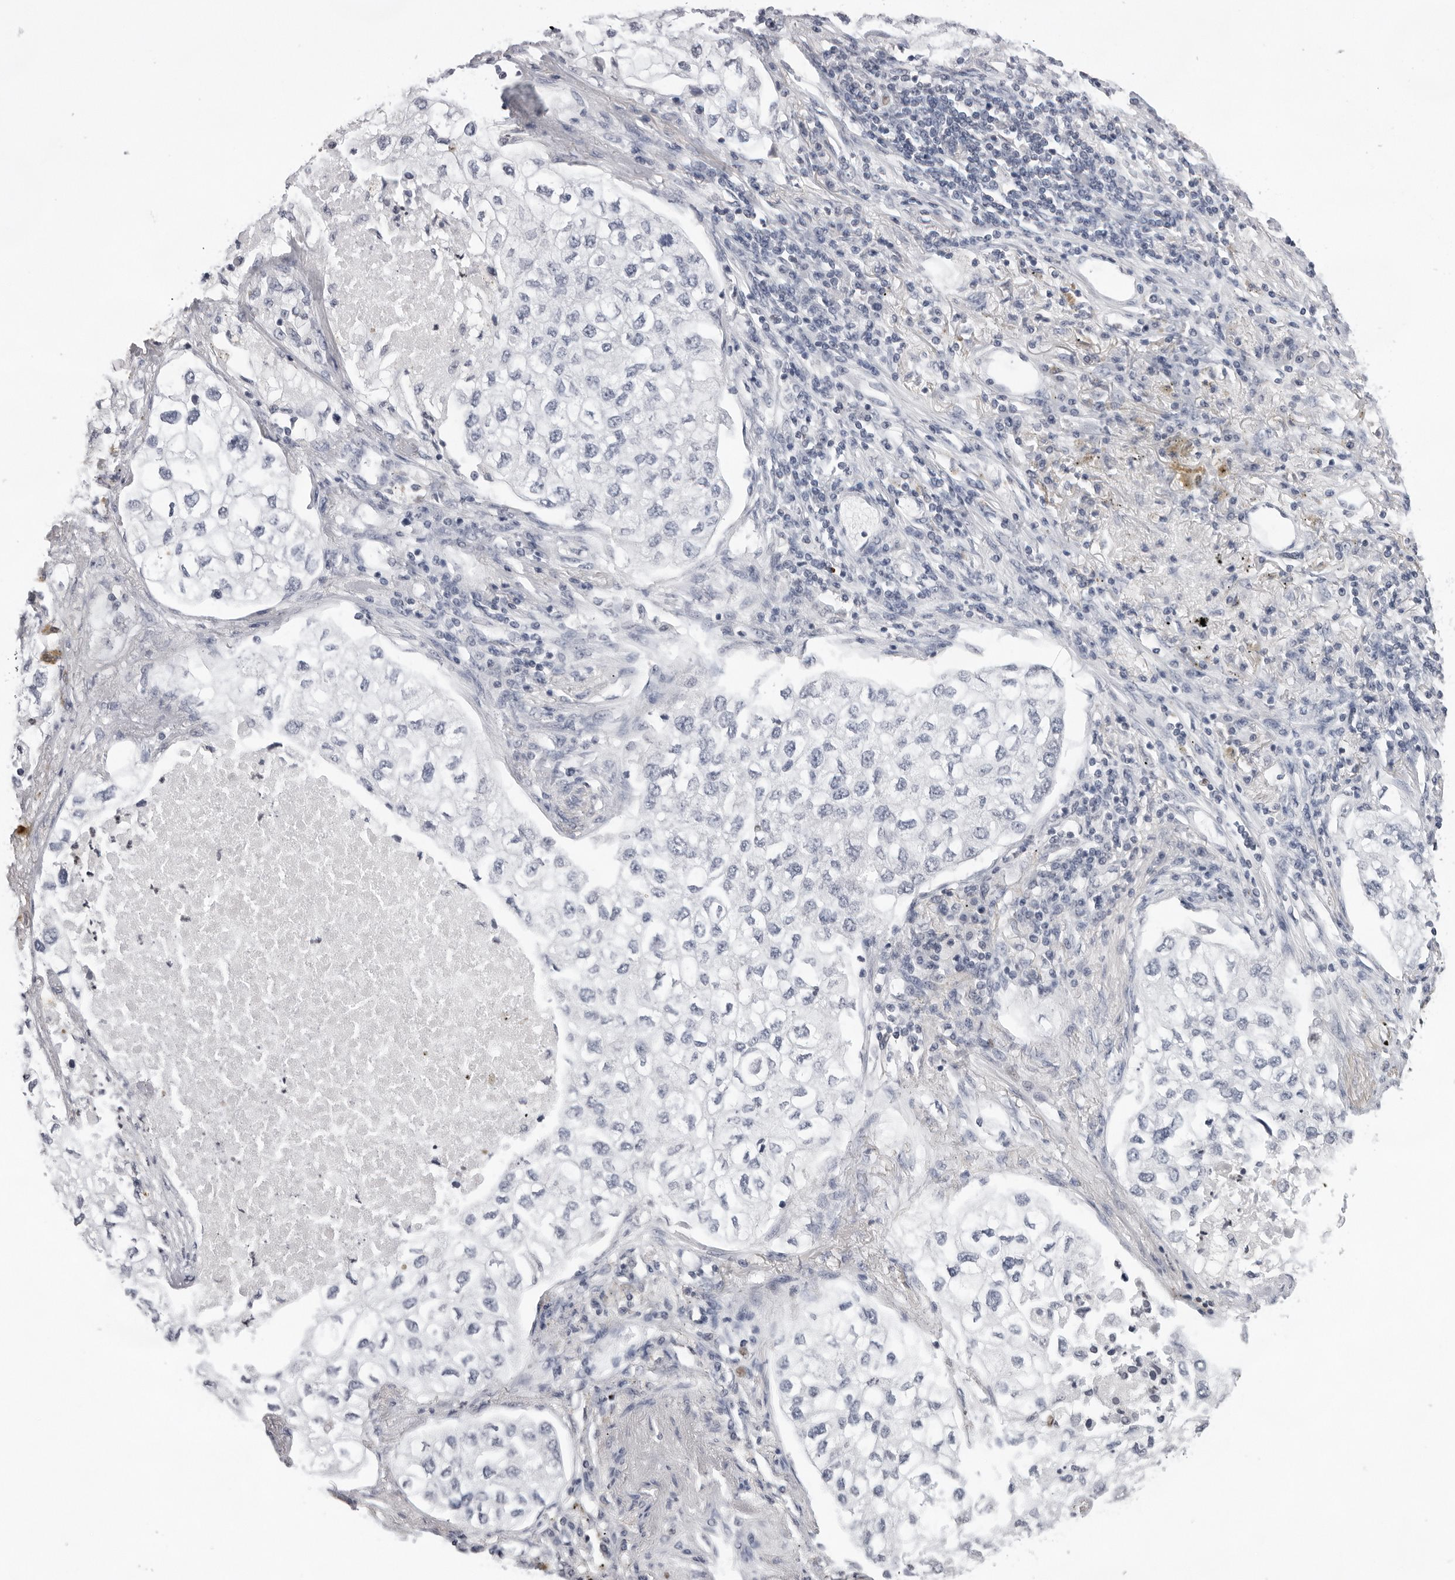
{"staining": {"intensity": "negative", "quantity": "none", "location": "none"}, "tissue": "lung cancer", "cell_type": "Tumor cells", "image_type": "cancer", "snomed": [{"axis": "morphology", "description": "Adenocarcinoma, NOS"}, {"axis": "topography", "description": "Lung"}], "caption": "The photomicrograph shows no staining of tumor cells in lung cancer. The staining was performed using DAB to visualize the protein expression in brown, while the nuclei were stained in blue with hematoxylin (Magnification: 20x).", "gene": "OGG1", "patient": {"sex": "male", "age": 63}}